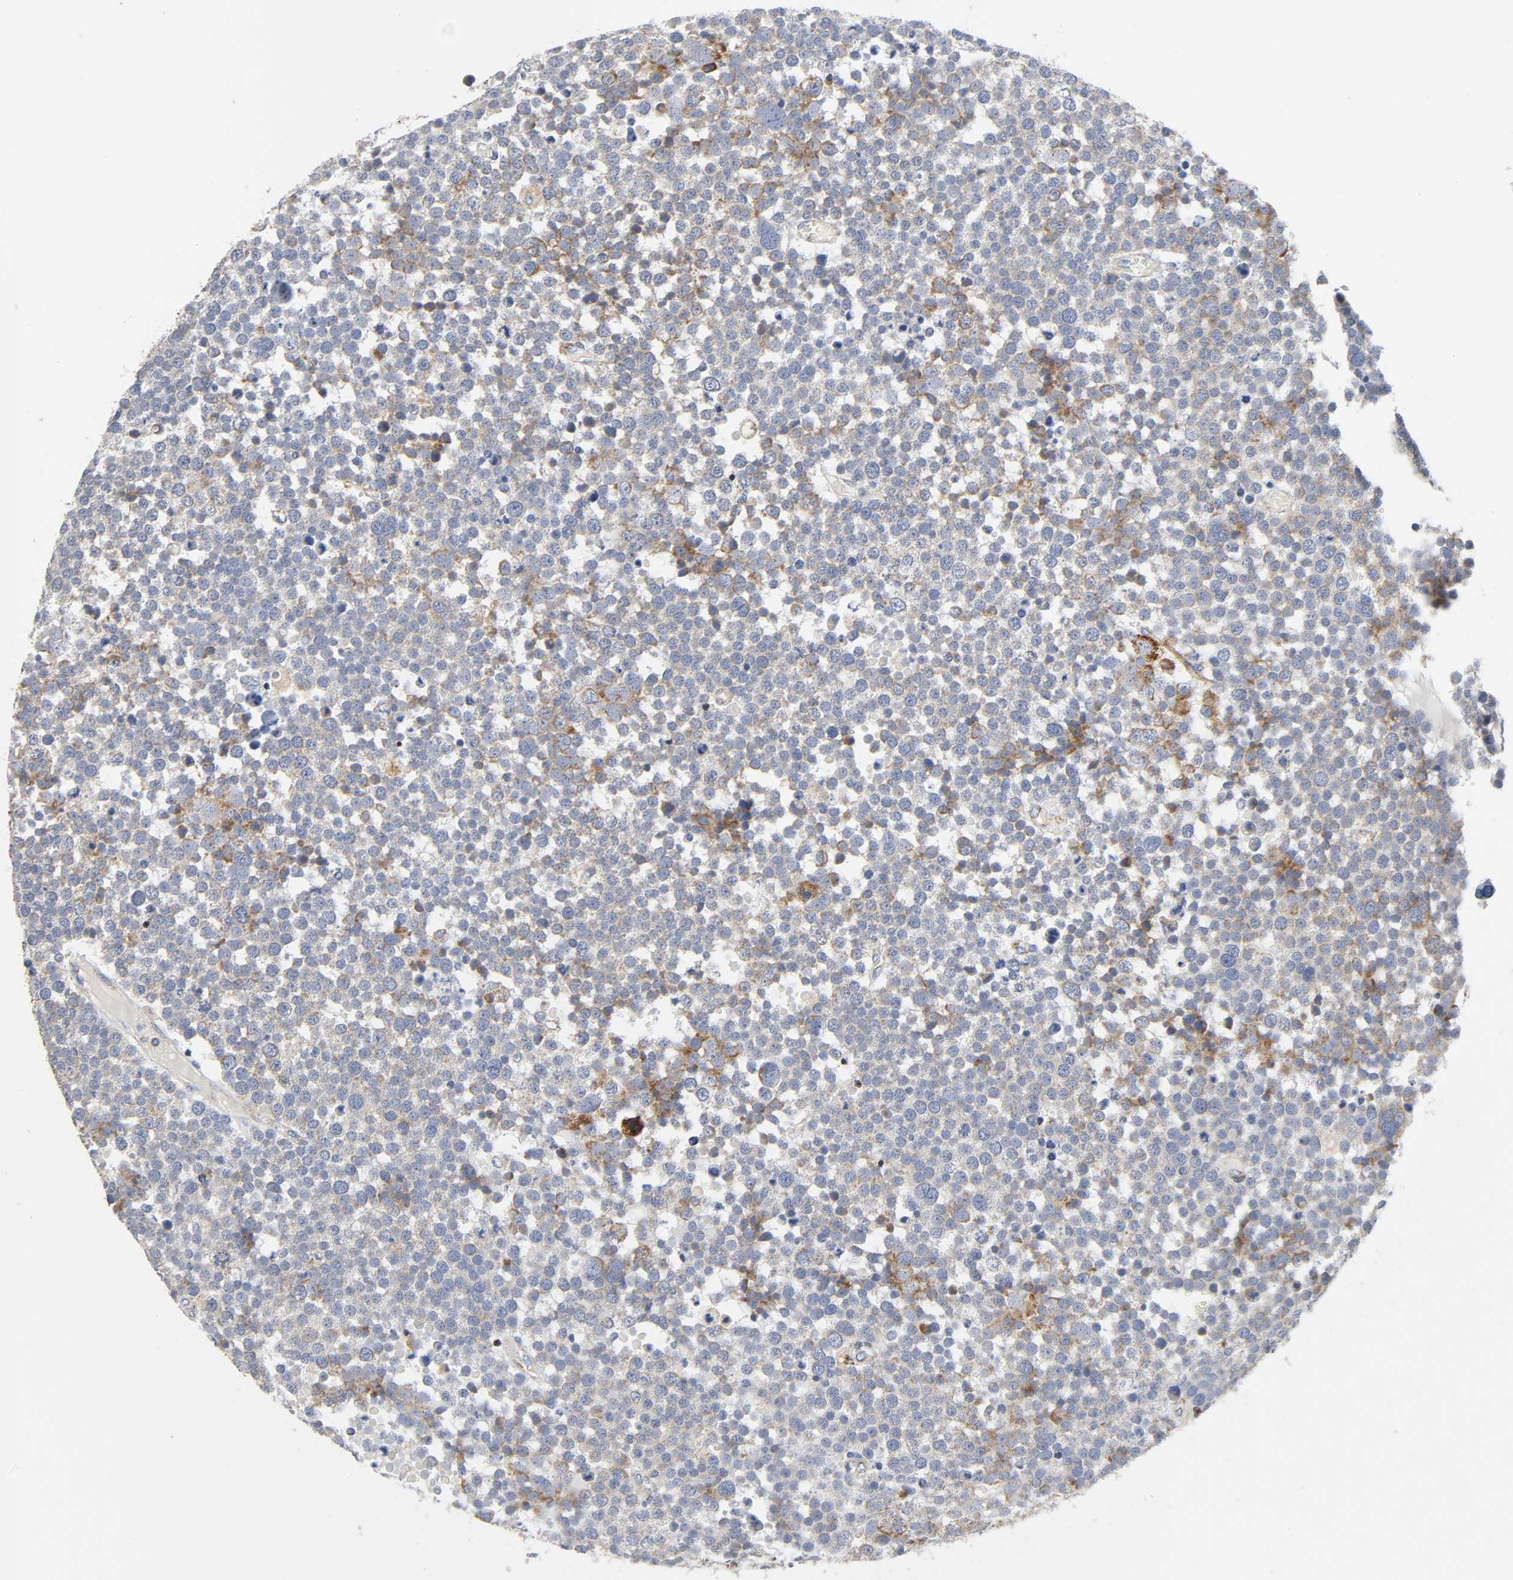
{"staining": {"intensity": "moderate", "quantity": "<25%", "location": "cytoplasmic/membranous"}, "tissue": "testis cancer", "cell_type": "Tumor cells", "image_type": "cancer", "snomed": [{"axis": "morphology", "description": "Seminoma, NOS"}, {"axis": "topography", "description": "Testis"}], "caption": "There is low levels of moderate cytoplasmic/membranous staining in tumor cells of testis cancer, as demonstrated by immunohistochemical staining (brown color).", "gene": "BAK1", "patient": {"sex": "male", "age": 71}}